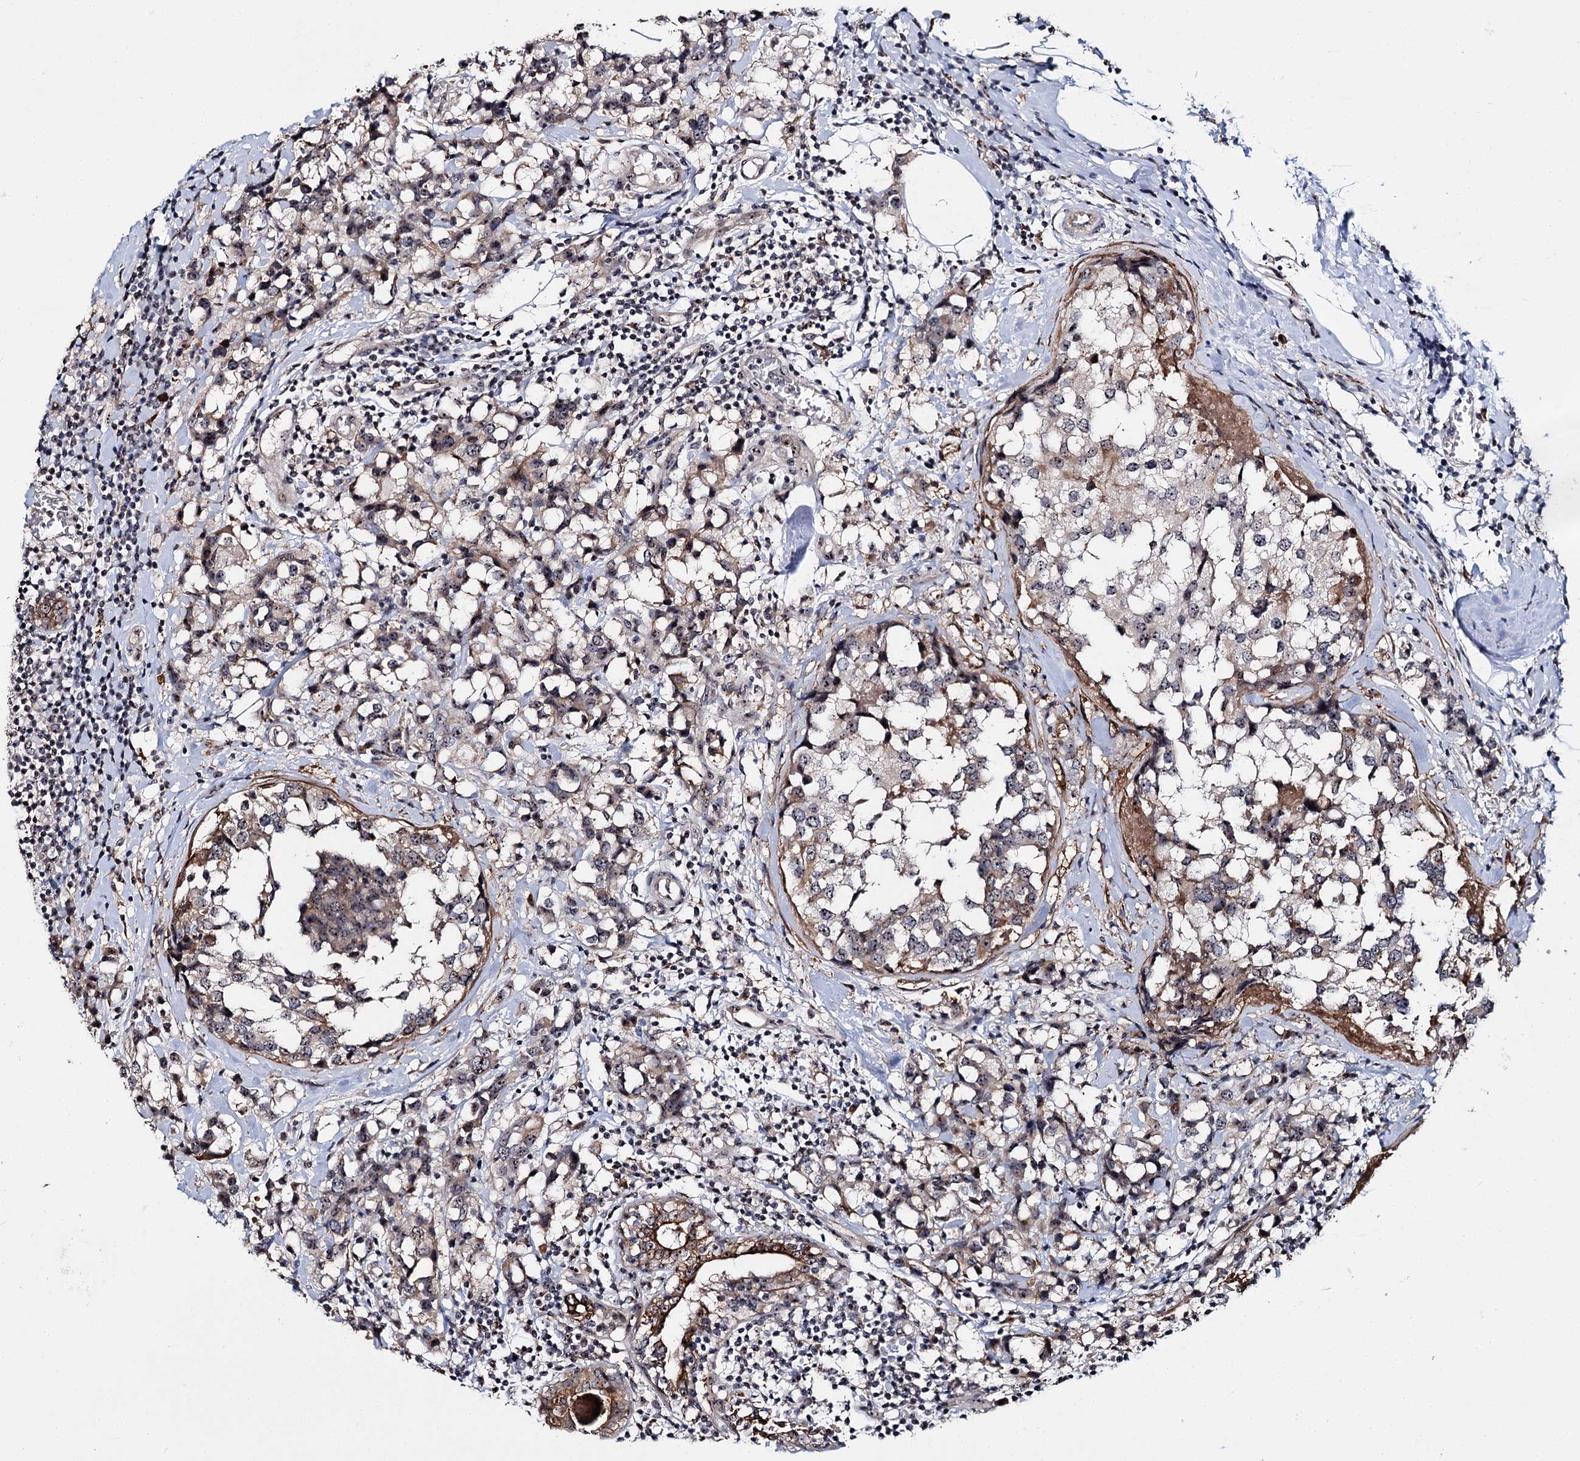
{"staining": {"intensity": "weak", "quantity": "25%-75%", "location": "cytoplasmic/membranous,nuclear"}, "tissue": "breast cancer", "cell_type": "Tumor cells", "image_type": "cancer", "snomed": [{"axis": "morphology", "description": "Lobular carcinoma"}, {"axis": "topography", "description": "Breast"}], "caption": "Breast cancer (lobular carcinoma) stained with DAB IHC shows low levels of weak cytoplasmic/membranous and nuclear staining in about 25%-75% of tumor cells. (DAB (3,3'-diaminobenzidine) IHC, brown staining for protein, blue staining for nuclei).", "gene": "SUPT20H", "patient": {"sex": "female", "age": 59}}